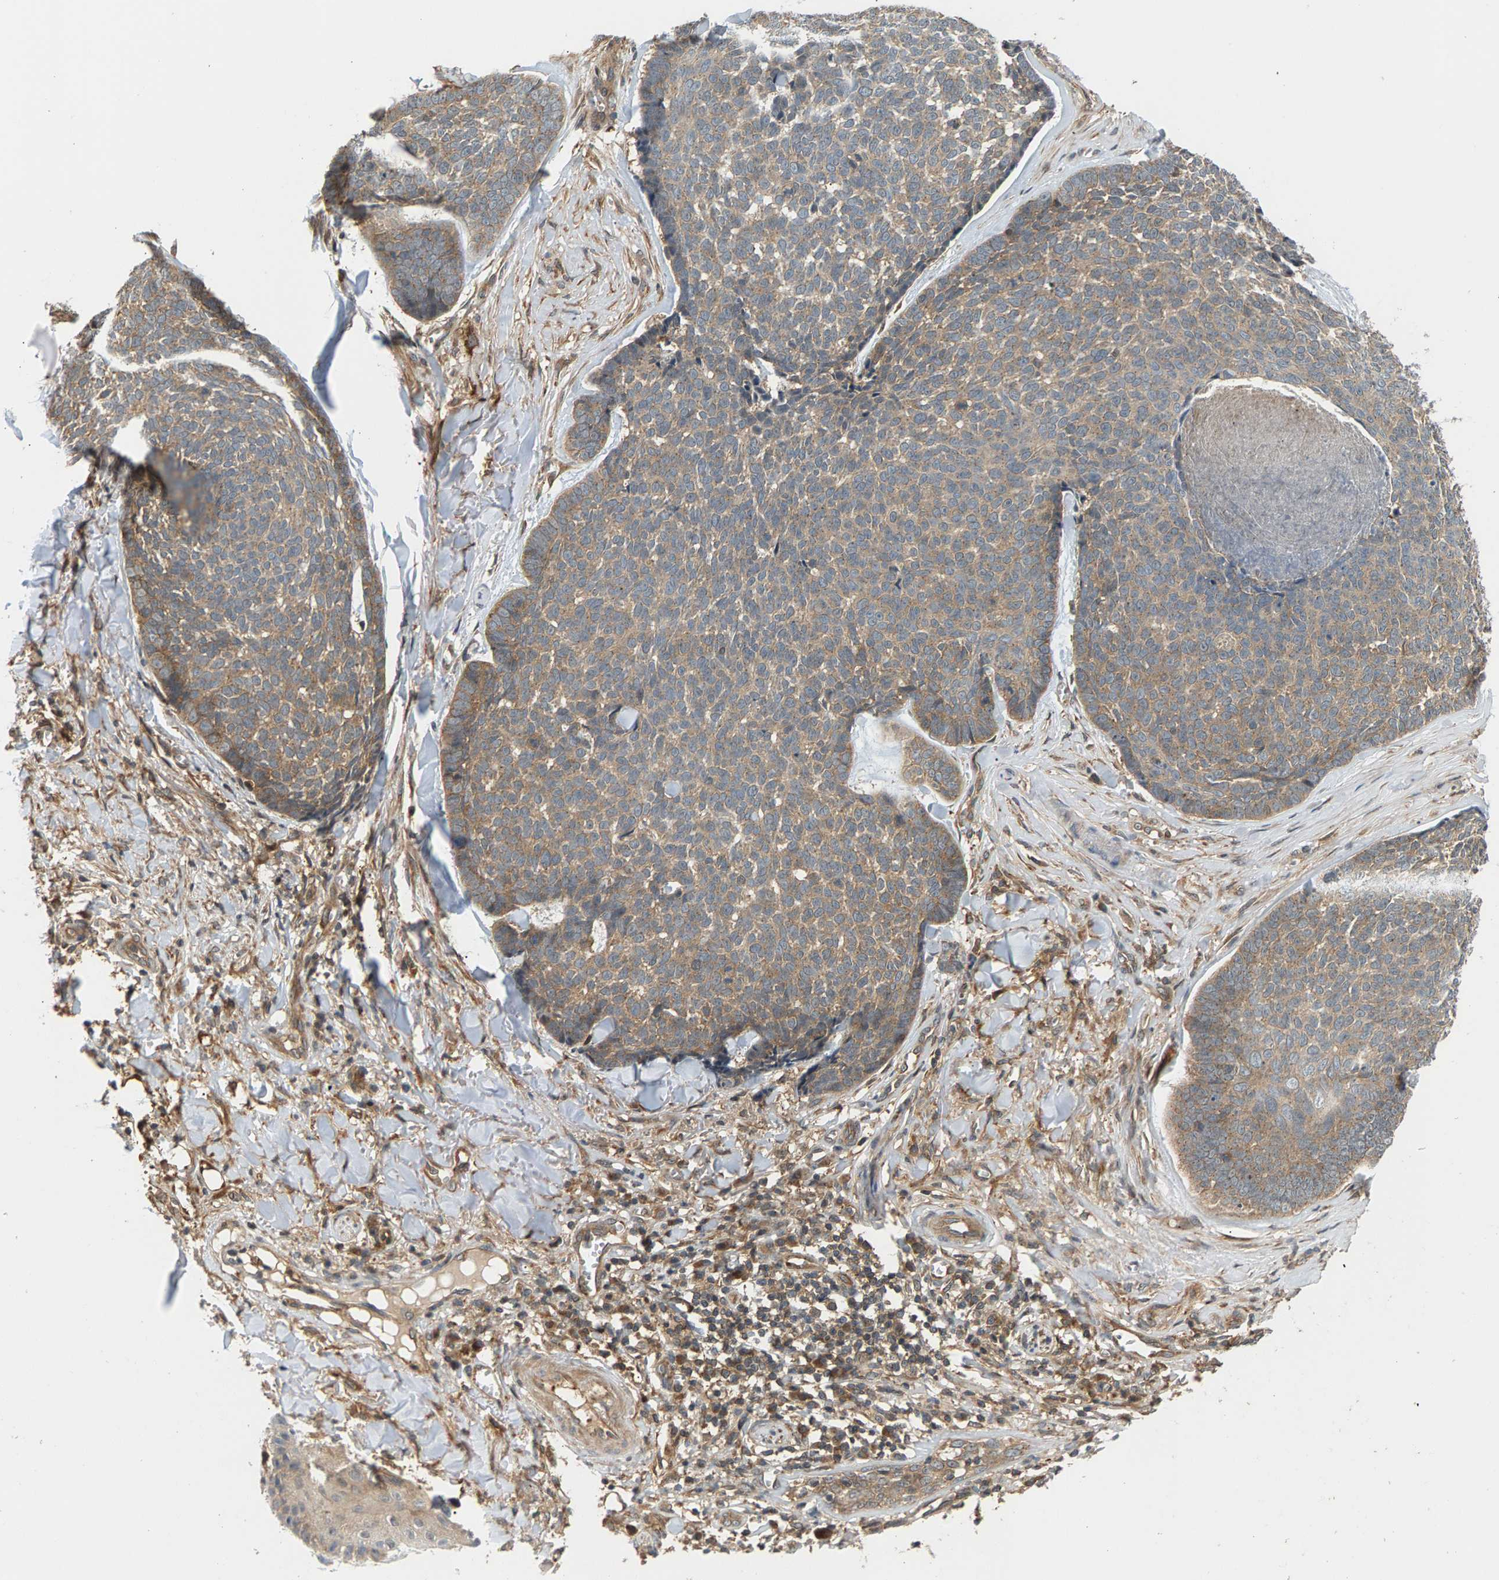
{"staining": {"intensity": "weak", "quantity": "25%-75%", "location": "cytoplasmic/membranous"}, "tissue": "skin cancer", "cell_type": "Tumor cells", "image_type": "cancer", "snomed": [{"axis": "morphology", "description": "Basal cell carcinoma"}, {"axis": "topography", "description": "Skin"}], "caption": "Immunohistochemistry (IHC) histopathology image of neoplastic tissue: skin cancer stained using immunohistochemistry (IHC) reveals low levels of weak protein expression localized specifically in the cytoplasmic/membranous of tumor cells, appearing as a cytoplasmic/membranous brown color.", "gene": "MAP2K5", "patient": {"sex": "male", "age": 84}}